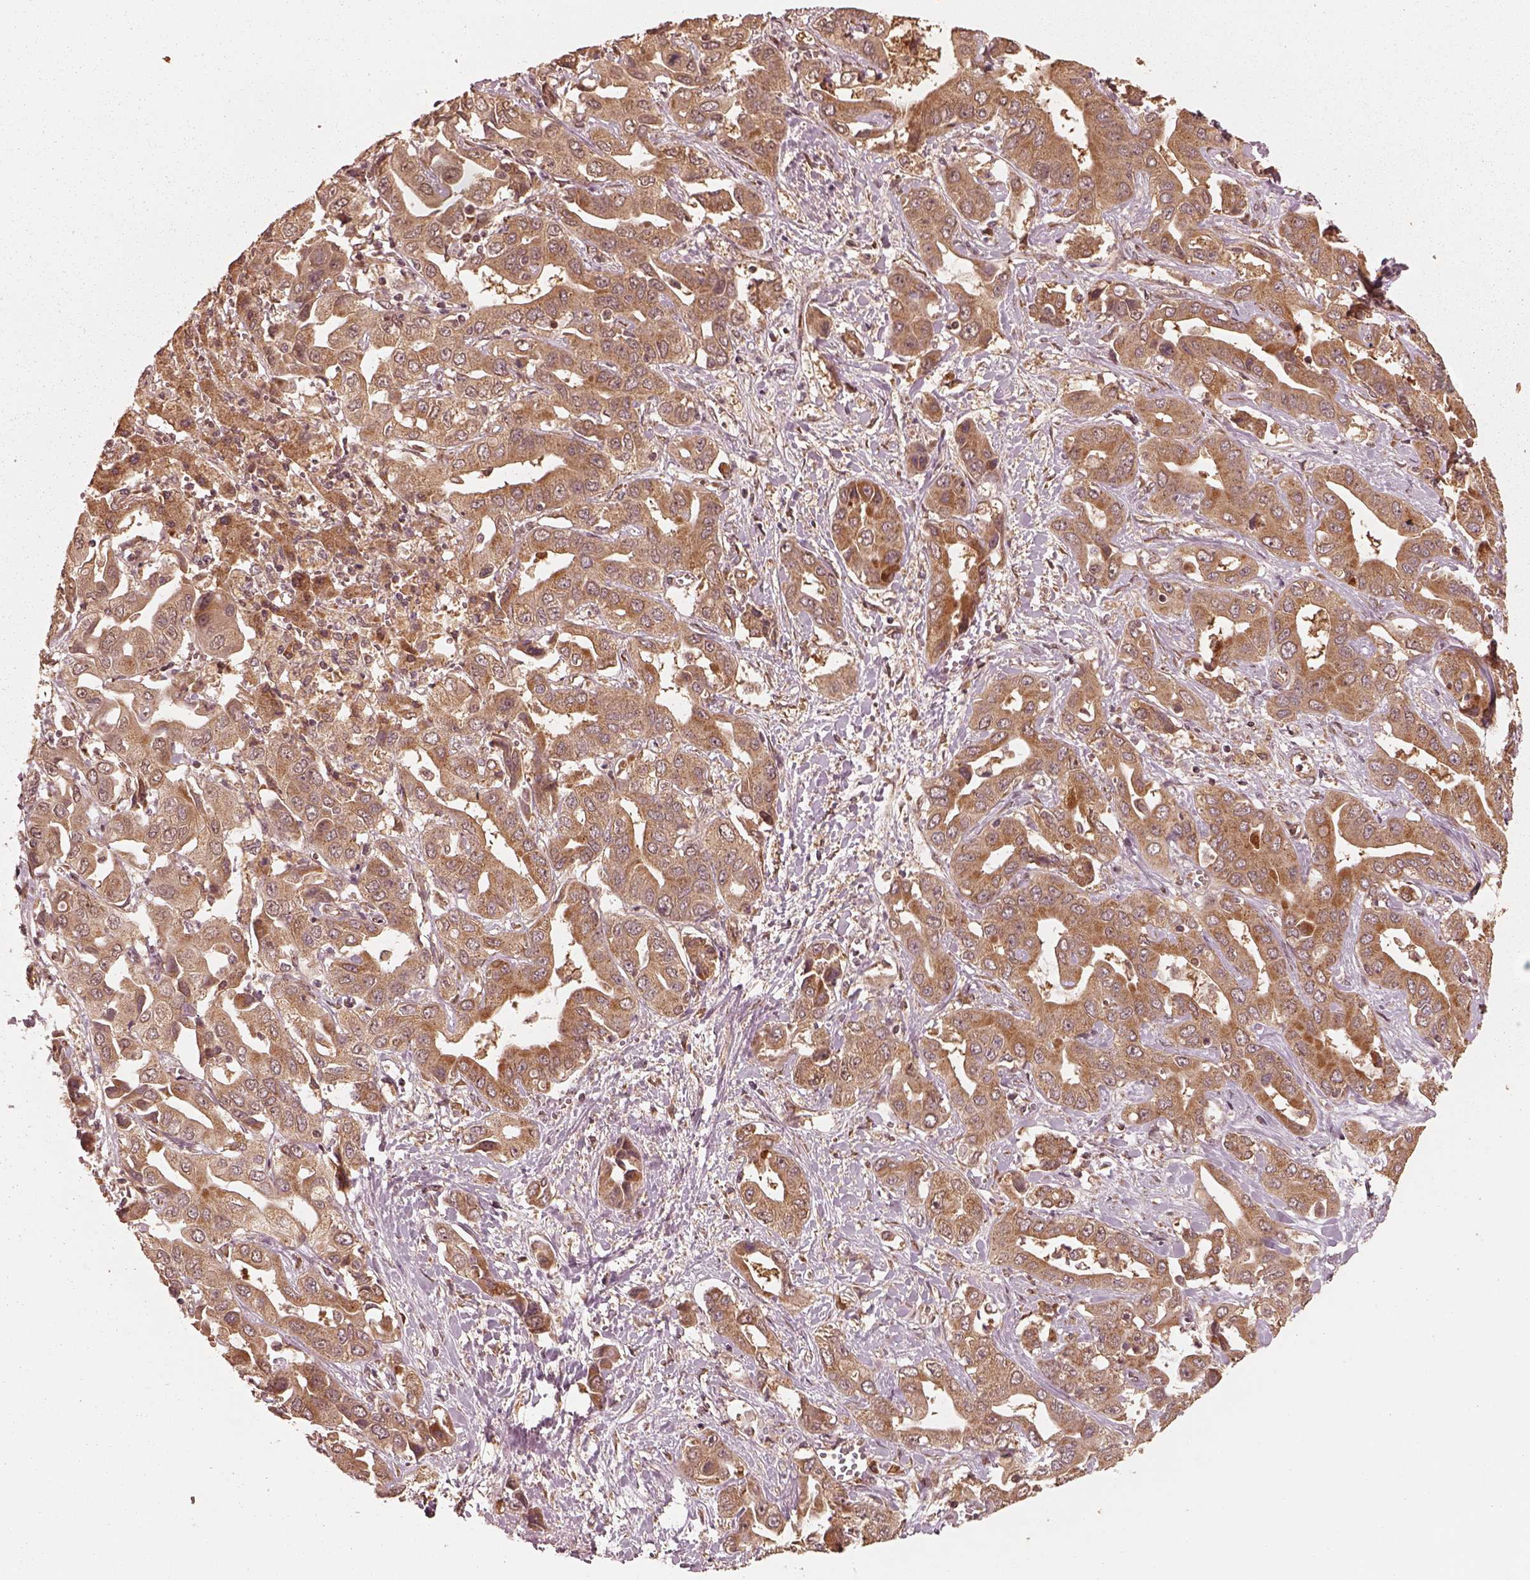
{"staining": {"intensity": "moderate", "quantity": ">75%", "location": "cytoplasmic/membranous"}, "tissue": "liver cancer", "cell_type": "Tumor cells", "image_type": "cancer", "snomed": [{"axis": "morphology", "description": "Cholangiocarcinoma"}, {"axis": "topography", "description": "Liver"}], "caption": "IHC image of cholangiocarcinoma (liver) stained for a protein (brown), which shows medium levels of moderate cytoplasmic/membranous staining in approximately >75% of tumor cells.", "gene": "DNAJC25", "patient": {"sex": "female", "age": 52}}